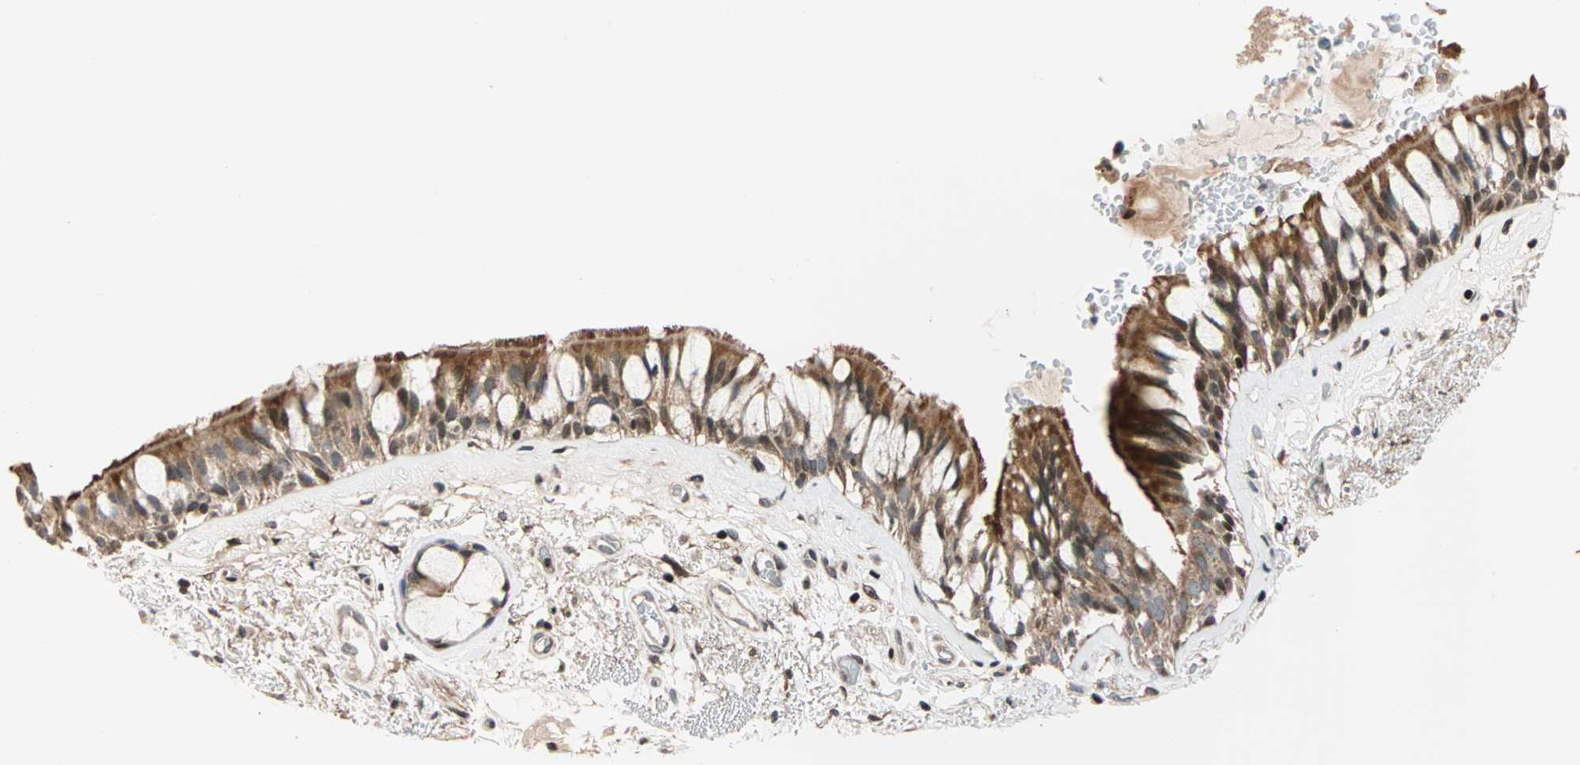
{"staining": {"intensity": "strong", "quantity": ">75%", "location": "cytoplasmic/membranous"}, "tissue": "bronchus", "cell_type": "Respiratory epithelial cells", "image_type": "normal", "snomed": [{"axis": "morphology", "description": "Normal tissue, NOS"}, {"axis": "topography", "description": "Bronchus"}], "caption": "A brown stain highlights strong cytoplasmic/membranous expression of a protein in respiratory epithelial cells of normal bronchus. Nuclei are stained in blue.", "gene": "HECW1", "patient": {"sex": "male", "age": 66}}